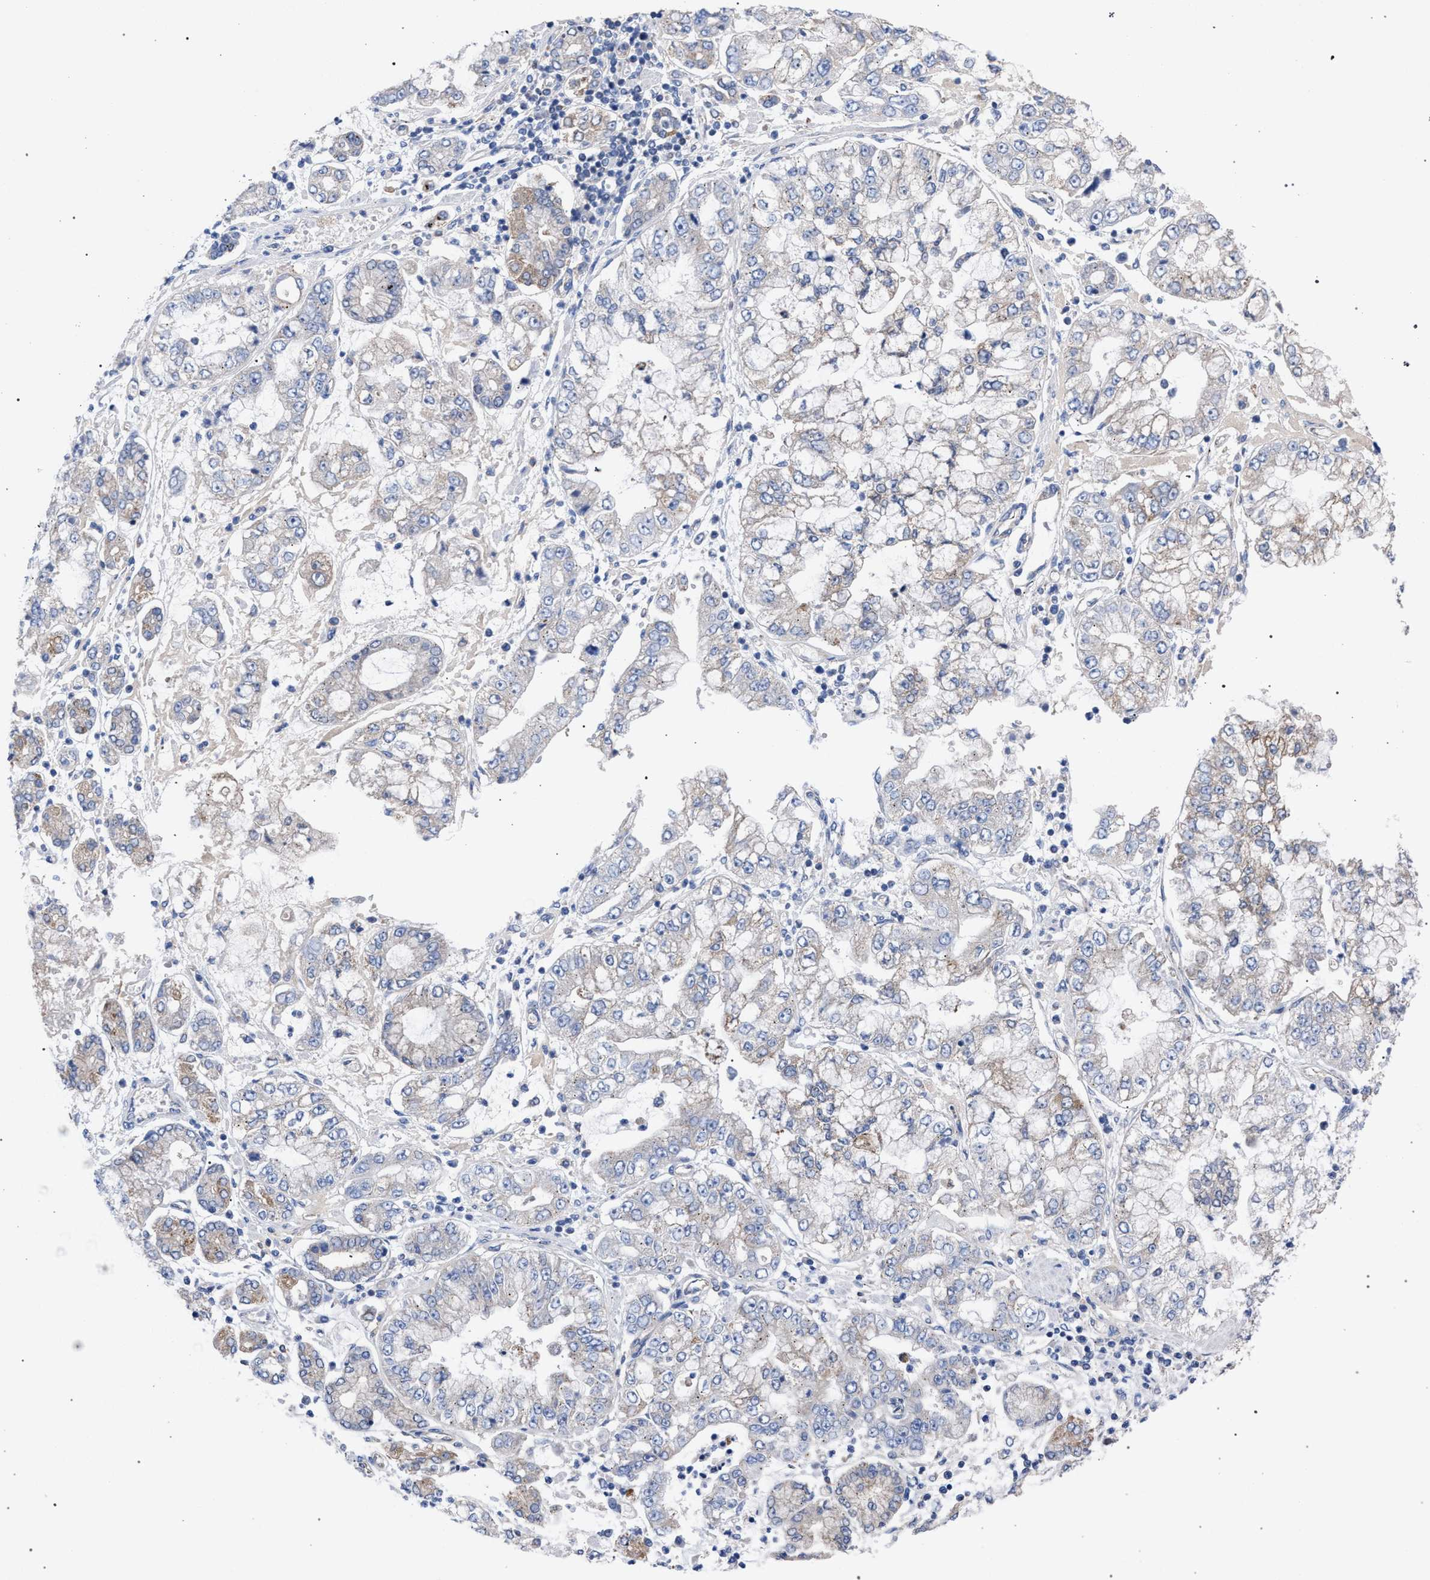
{"staining": {"intensity": "weak", "quantity": "<25%", "location": "cytoplasmic/membranous"}, "tissue": "stomach cancer", "cell_type": "Tumor cells", "image_type": "cancer", "snomed": [{"axis": "morphology", "description": "Adenocarcinoma, NOS"}, {"axis": "topography", "description": "Stomach"}], "caption": "DAB immunohistochemical staining of stomach cancer displays no significant positivity in tumor cells. Brightfield microscopy of immunohistochemistry stained with DAB (3,3'-diaminobenzidine) (brown) and hematoxylin (blue), captured at high magnification.", "gene": "GMPR", "patient": {"sex": "male", "age": 76}}